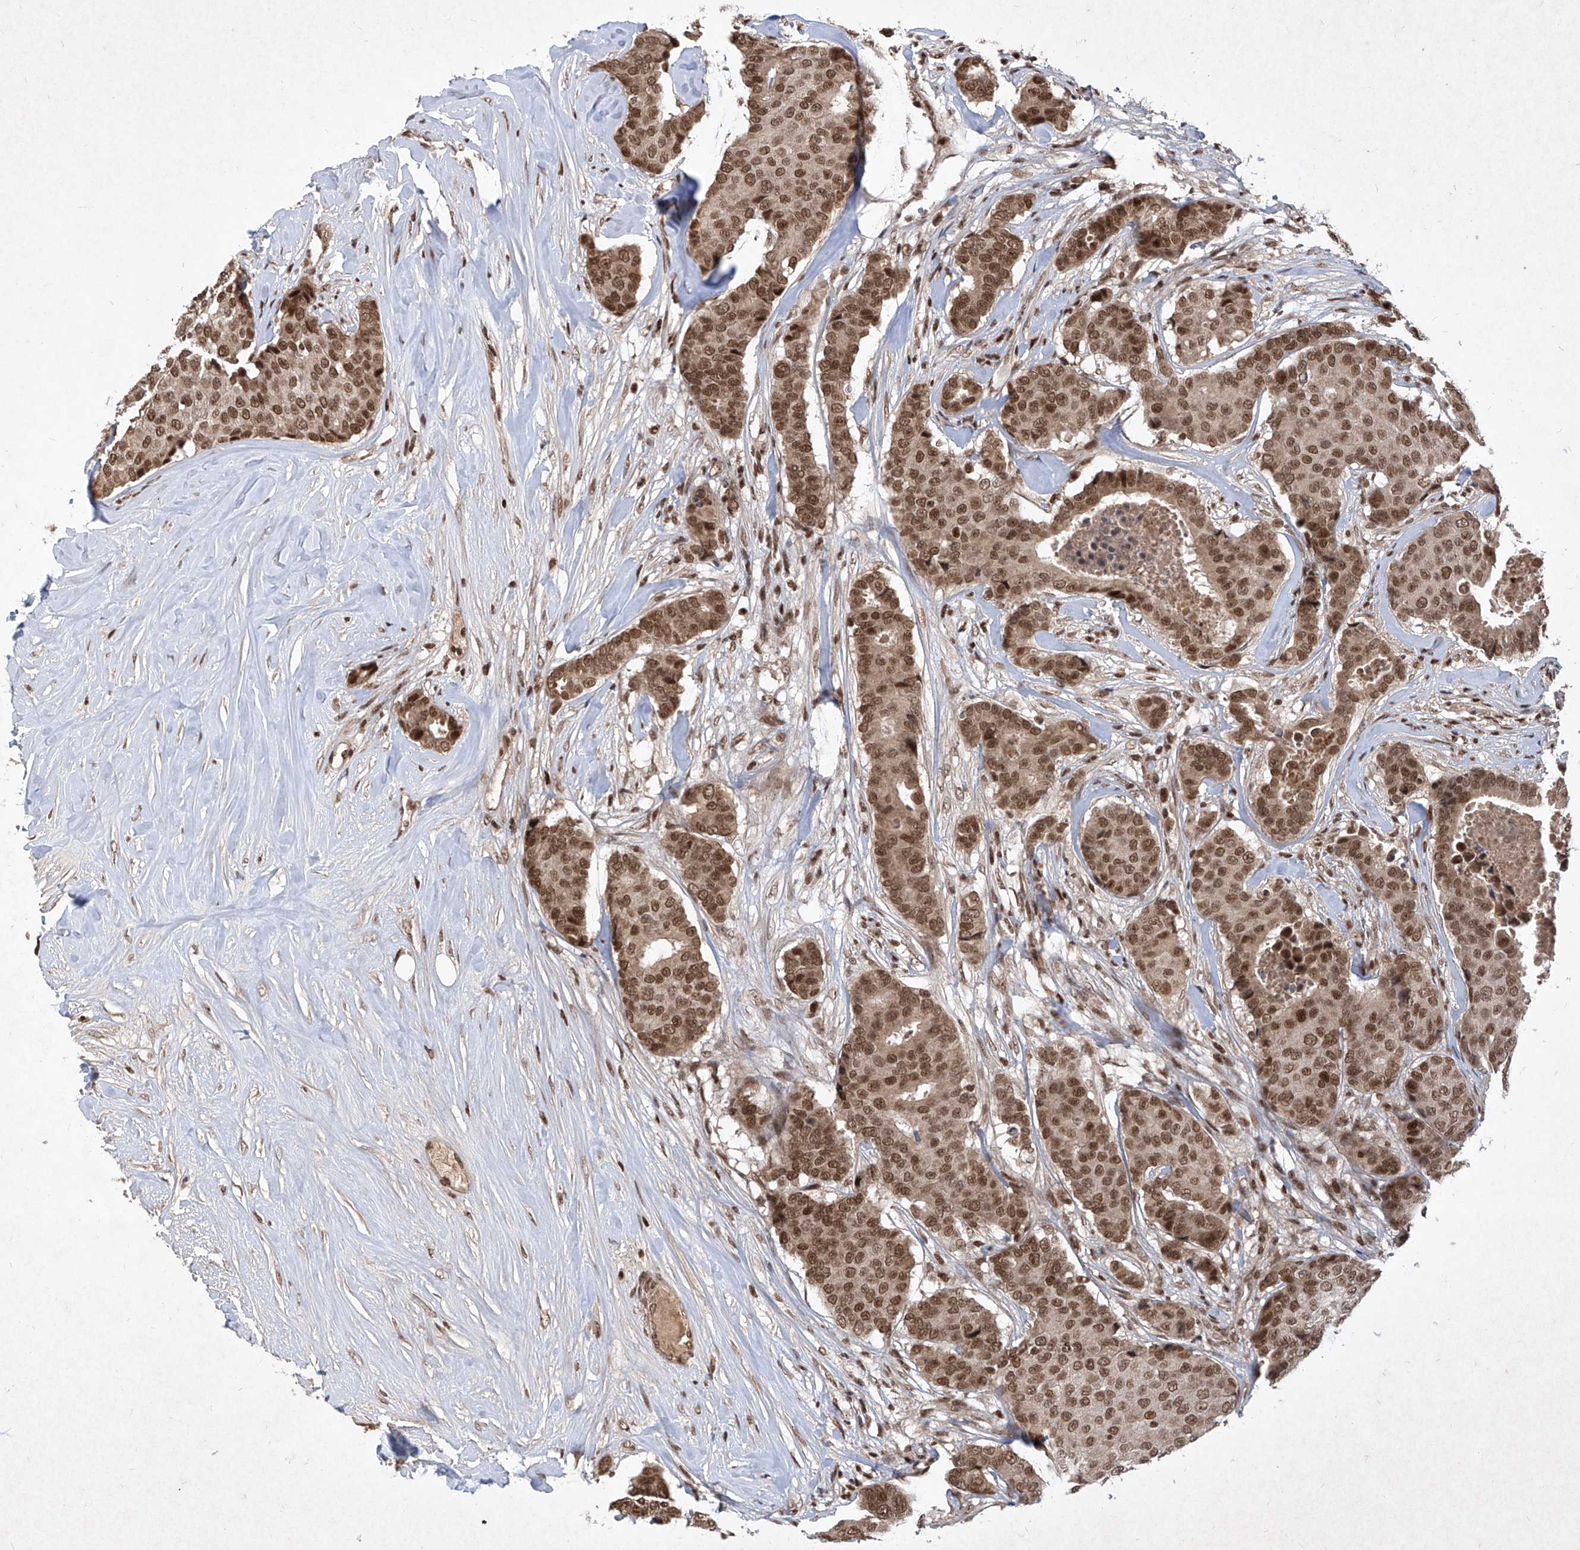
{"staining": {"intensity": "moderate", "quantity": ">75%", "location": "nuclear"}, "tissue": "breast cancer", "cell_type": "Tumor cells", "image_type": "cancer", "snomed": [{"axis": "morphology", "description": "Duct carcinoma"}, {"axis": "topography", "description": "Breast"}], "caption": "Immunohistochemistry of infiltrating ductal carcinoma (breast) exhibits medium levels of moderate nuclear positivity in about >75% of tumor cells.", "gene": "IRF2", "patient": {"sex": "female", "age": 75}}